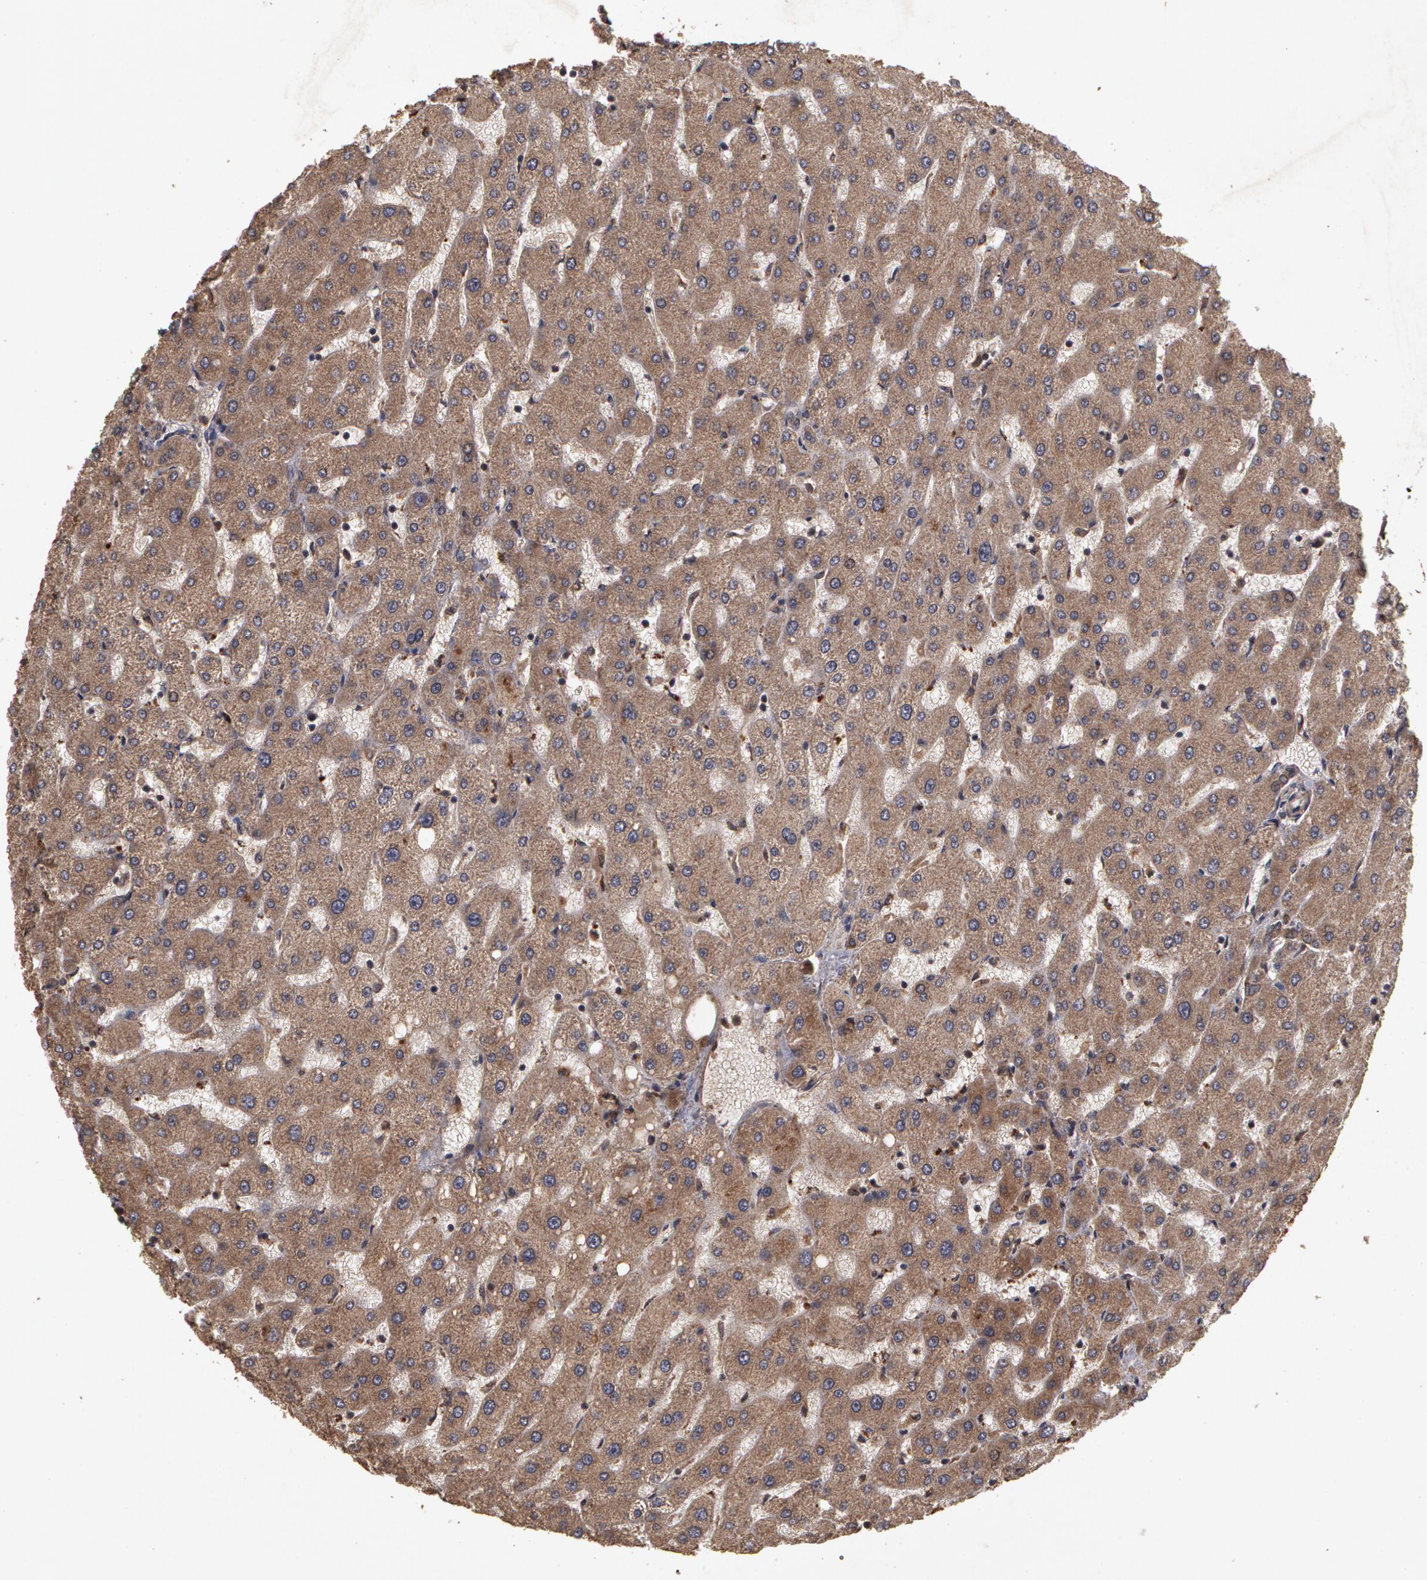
{"staining": {"intensity": "weak", "quantity": ">75%", "location": "cytoplasmic/membranous"}, "tissue": "liver", "cell_type": "Cholangiocytes", "image_type": "normal", "snomed": [{"axis": "morphology", "description": "Normal tissue, NOS"}, {"axis": "topography", "description": "Liver"}], "caption": "Protein positivity by immunohistochemistry (IHC) reveals weak cytoplasmic/membranous staining in approximately >75% of cholangiocytes in normal liver. (Brightfield microscopy of DAB IHC at high magnification).", "gene": "CALR", "patient": {"sex": "male", "age": 67}}